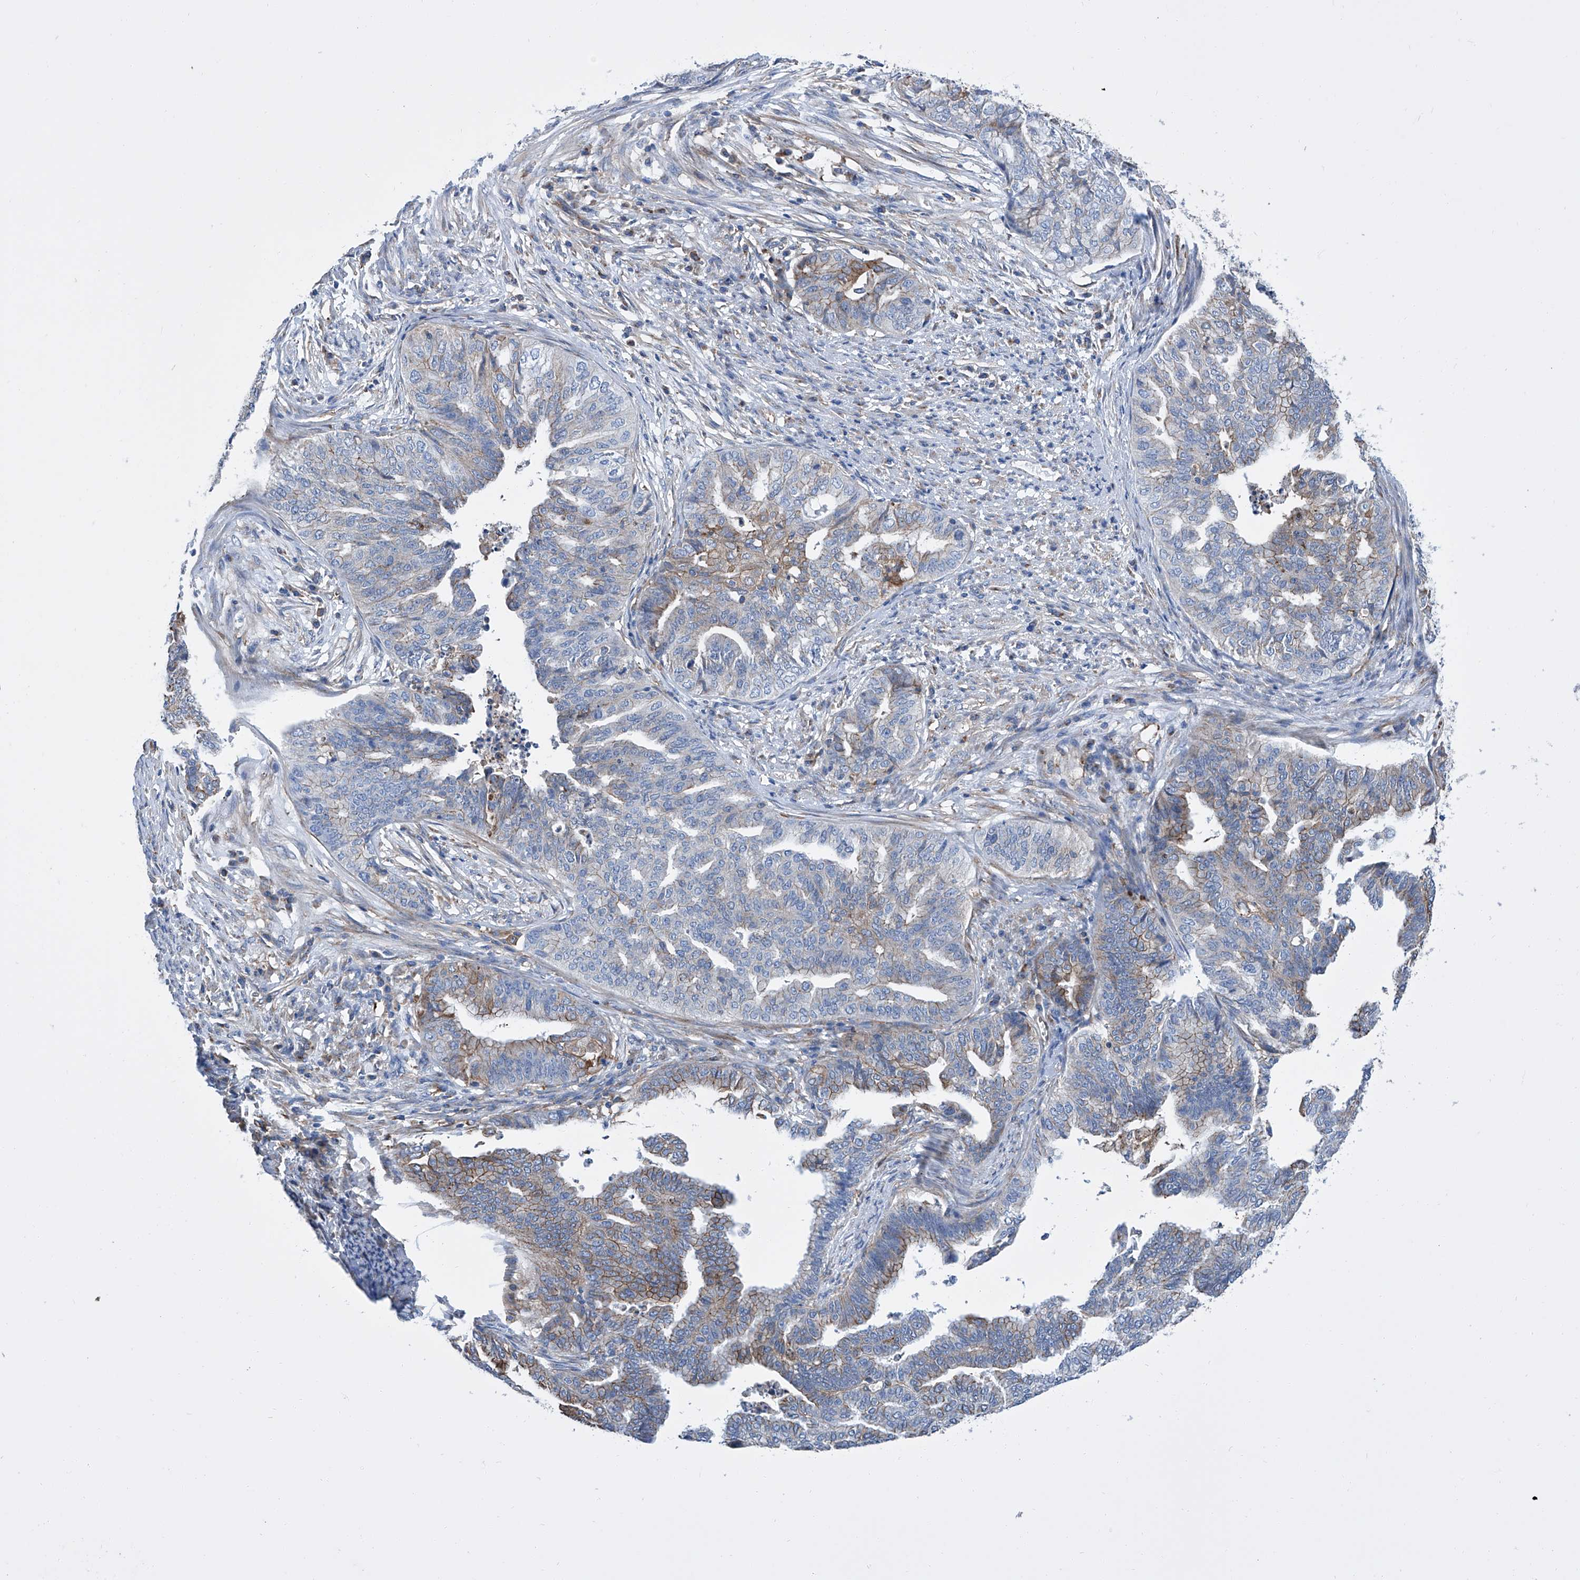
{"staining": {"intensity": "weak", "quantity": "<25%", "location": "cytoplasmic/membranous"}, "tissue": "endometrial cancer", "cell_type": "Tumor cells", "image_type": "cancer", "snomed": [{"axis": "morphology", "description": "Adenocarcinoma, NOS"}, {"axis": "topography", "description": "Endometrium"}], "caption": "Immunohistochemical staining of human adenocarcinoma (endometrial) displays no significant staining in tumor cells.", "gene": "GPT", "patient": {"sex": "female", "age": 79}}